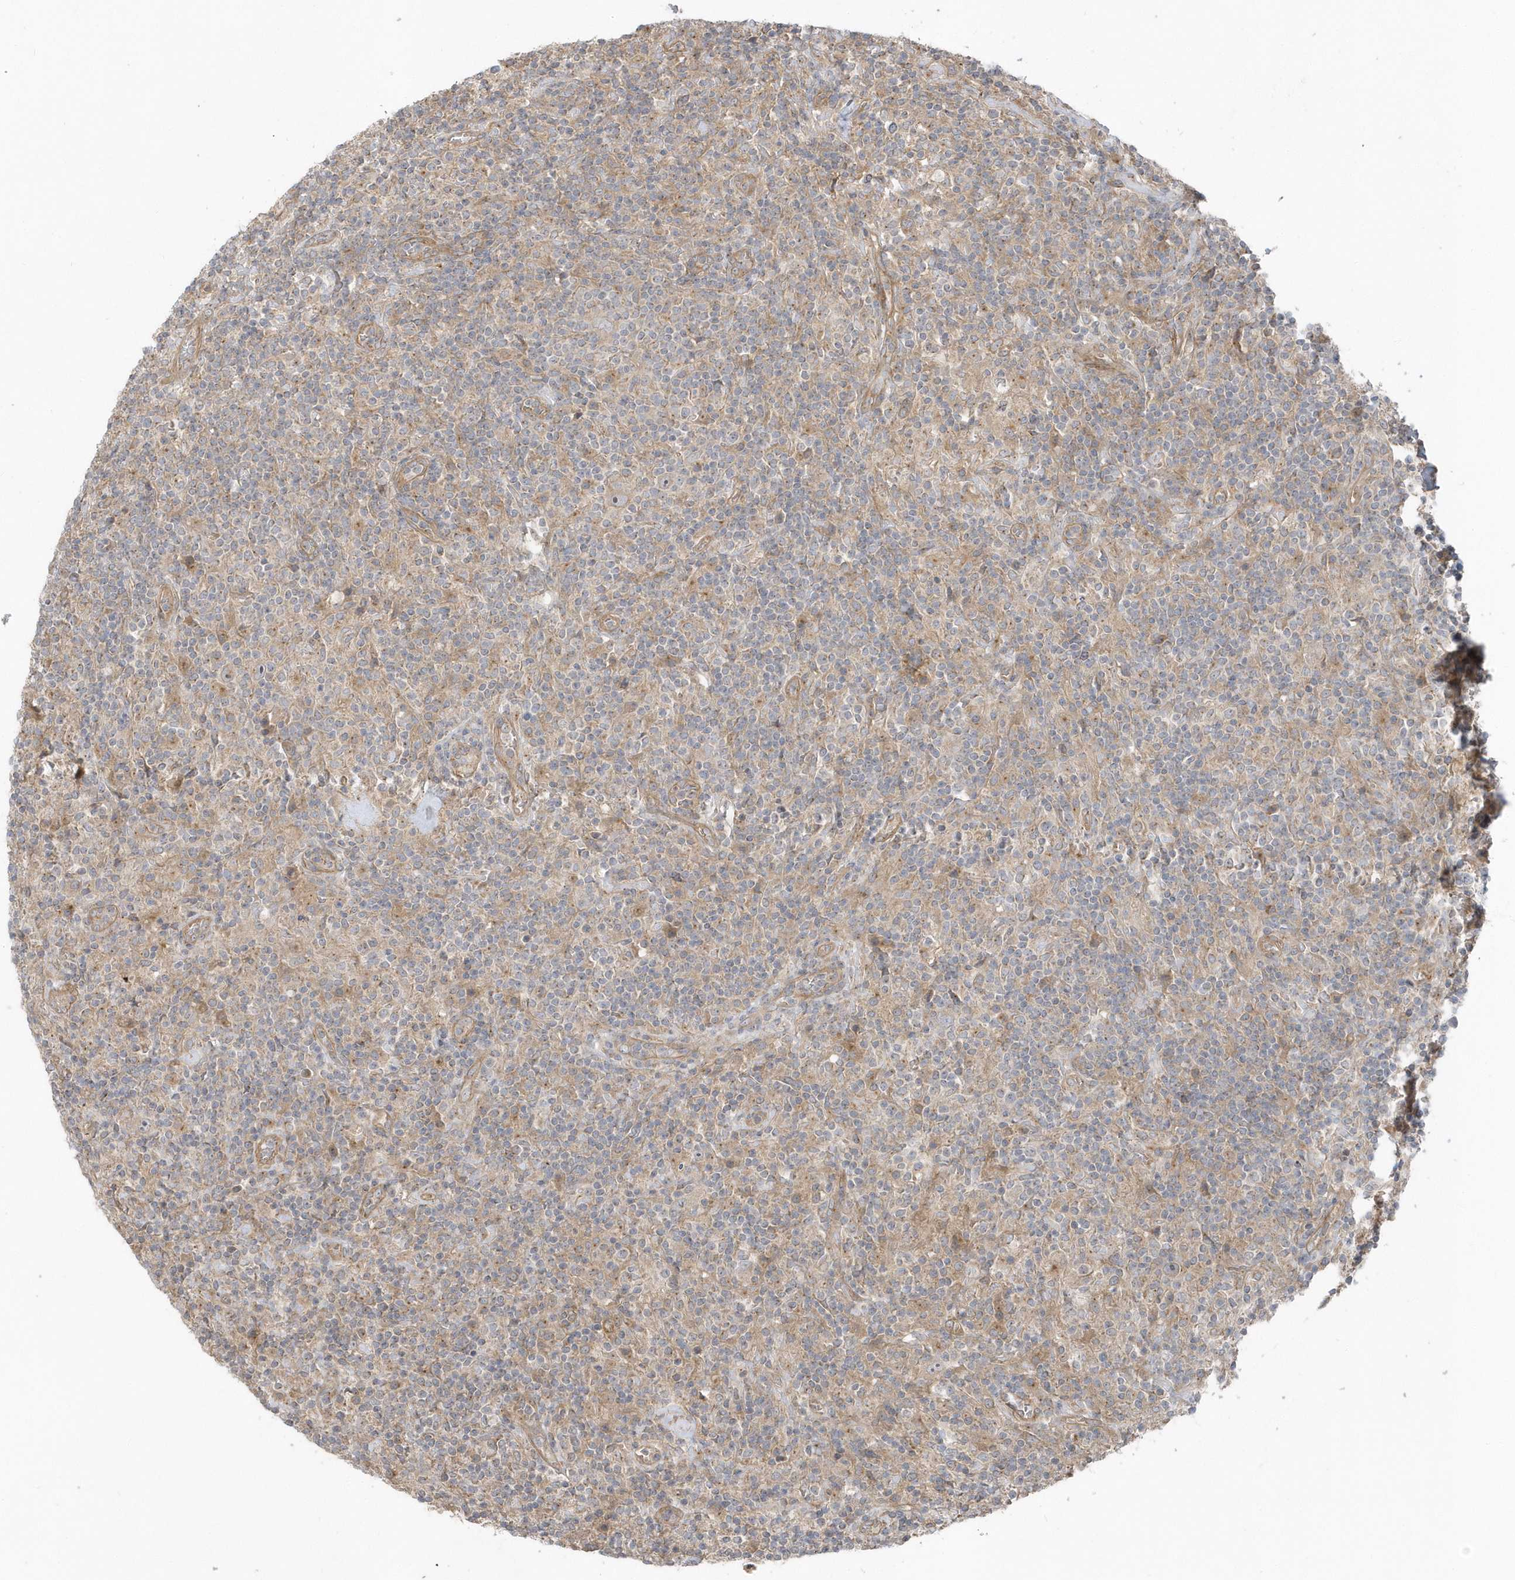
{"staining": {"intensity": "negative", "quantity": "none", "location": "none"}, "tissue": "lymphoma", "cell_type": "Tumor cells", "image_type": "cancer", "snomed": [{"axis": "morphology", "description": "Hodgkin's disease, NOS"}, {"axis": "topography", "description": "Lymph node"}], "caption": "Hodgkin's disease stained for a protein using IHC reveals no expression tumor cells.", "gene": "ACTR1A", "patient": {"sex": "male", "age": 70}}